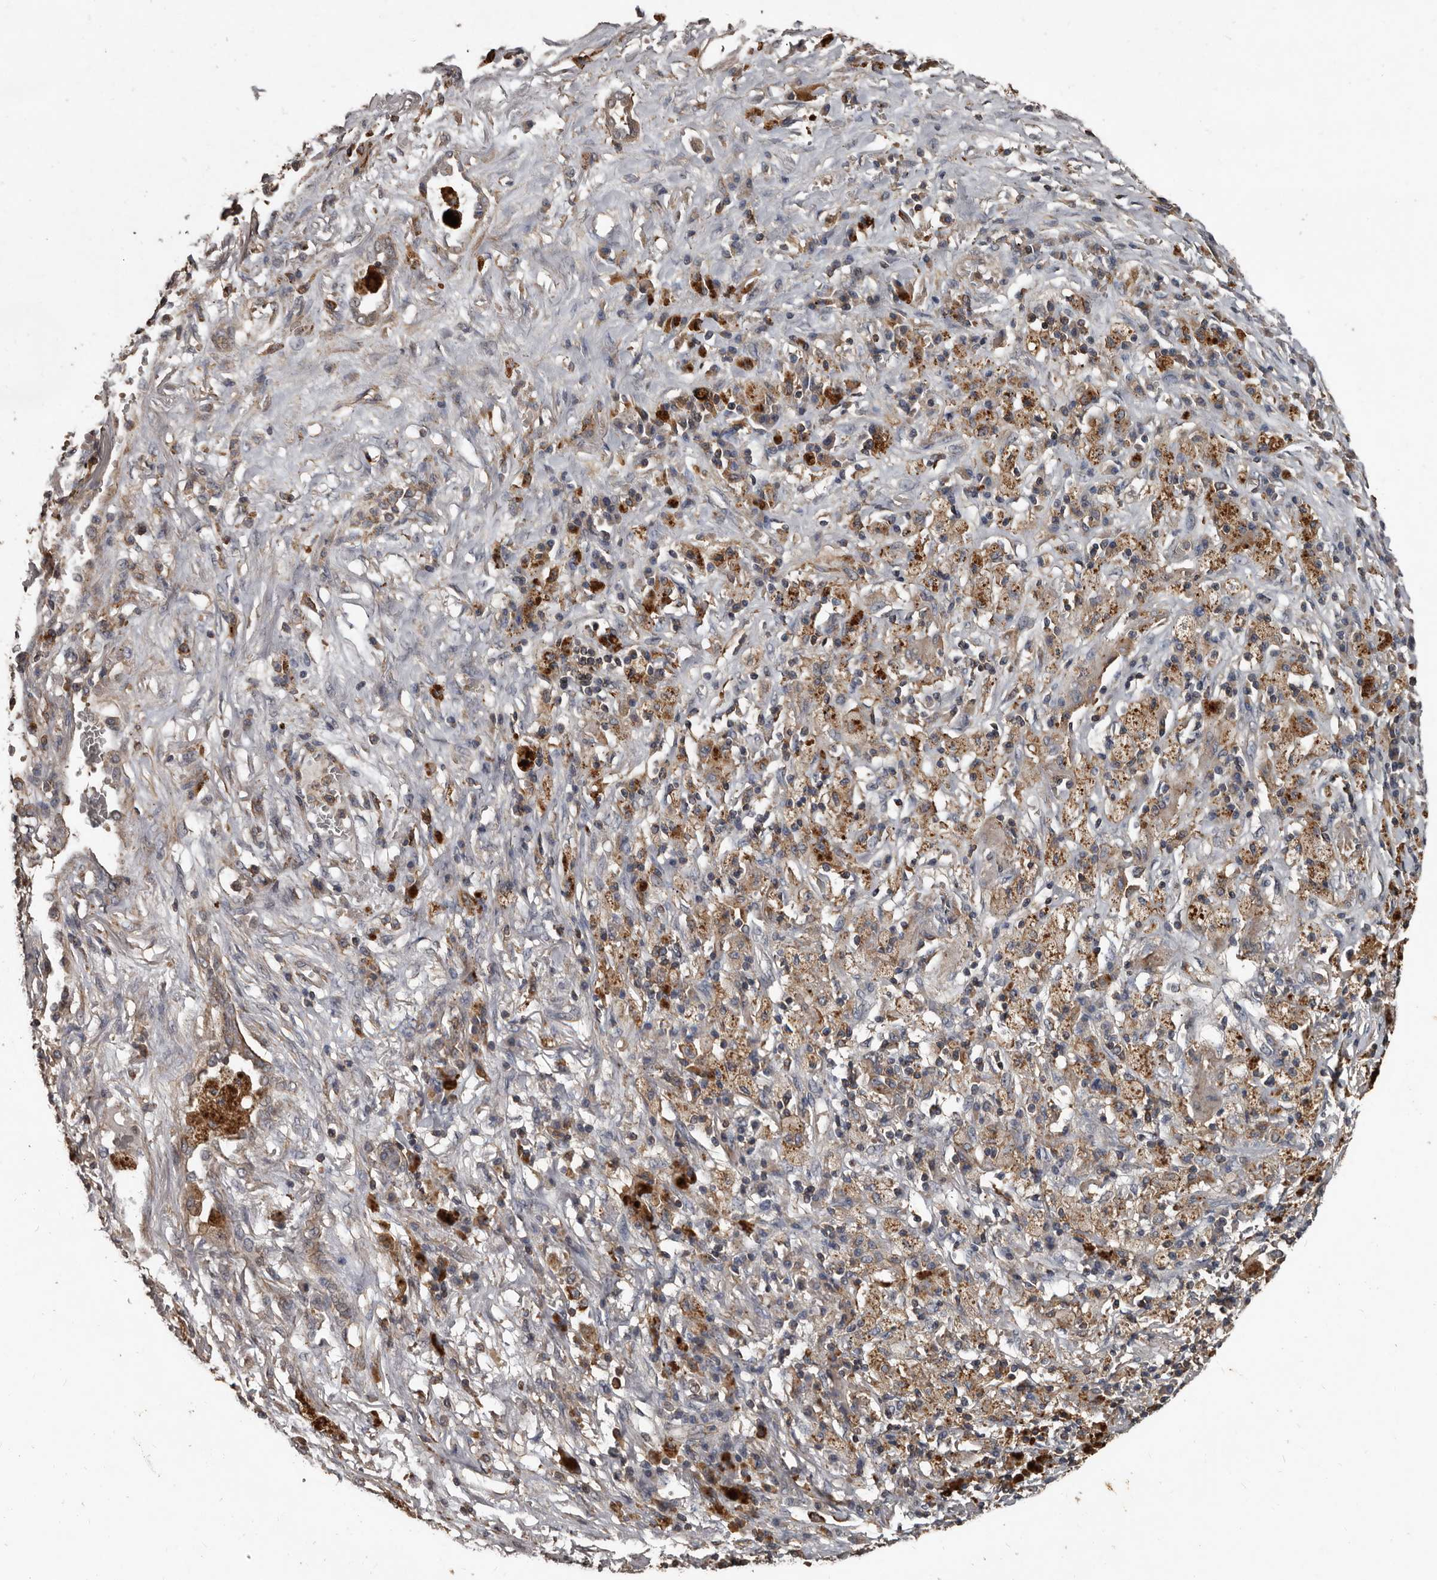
{"staining": {"intensity": "weak", "quantity": "25%-75%", "location": "cytoplasmic/membranous"}, "tissue": "lung cancer", "cell_type": "Tumor cells", "image_type": "cancer", "snomed": [{"axis": "morphology", "description": "Squamous cell carcinoma, NOS"}, {"axis": "topography", "description": "Lung"}], "caption": "The image shows a brown stain indicating the presence of a protein in the cytoplasmic/membranous of tumor cells in squamous cell carcinoma (lung).", "gene": "GREB1", "patient": {"sex": "male", "age": 61}}